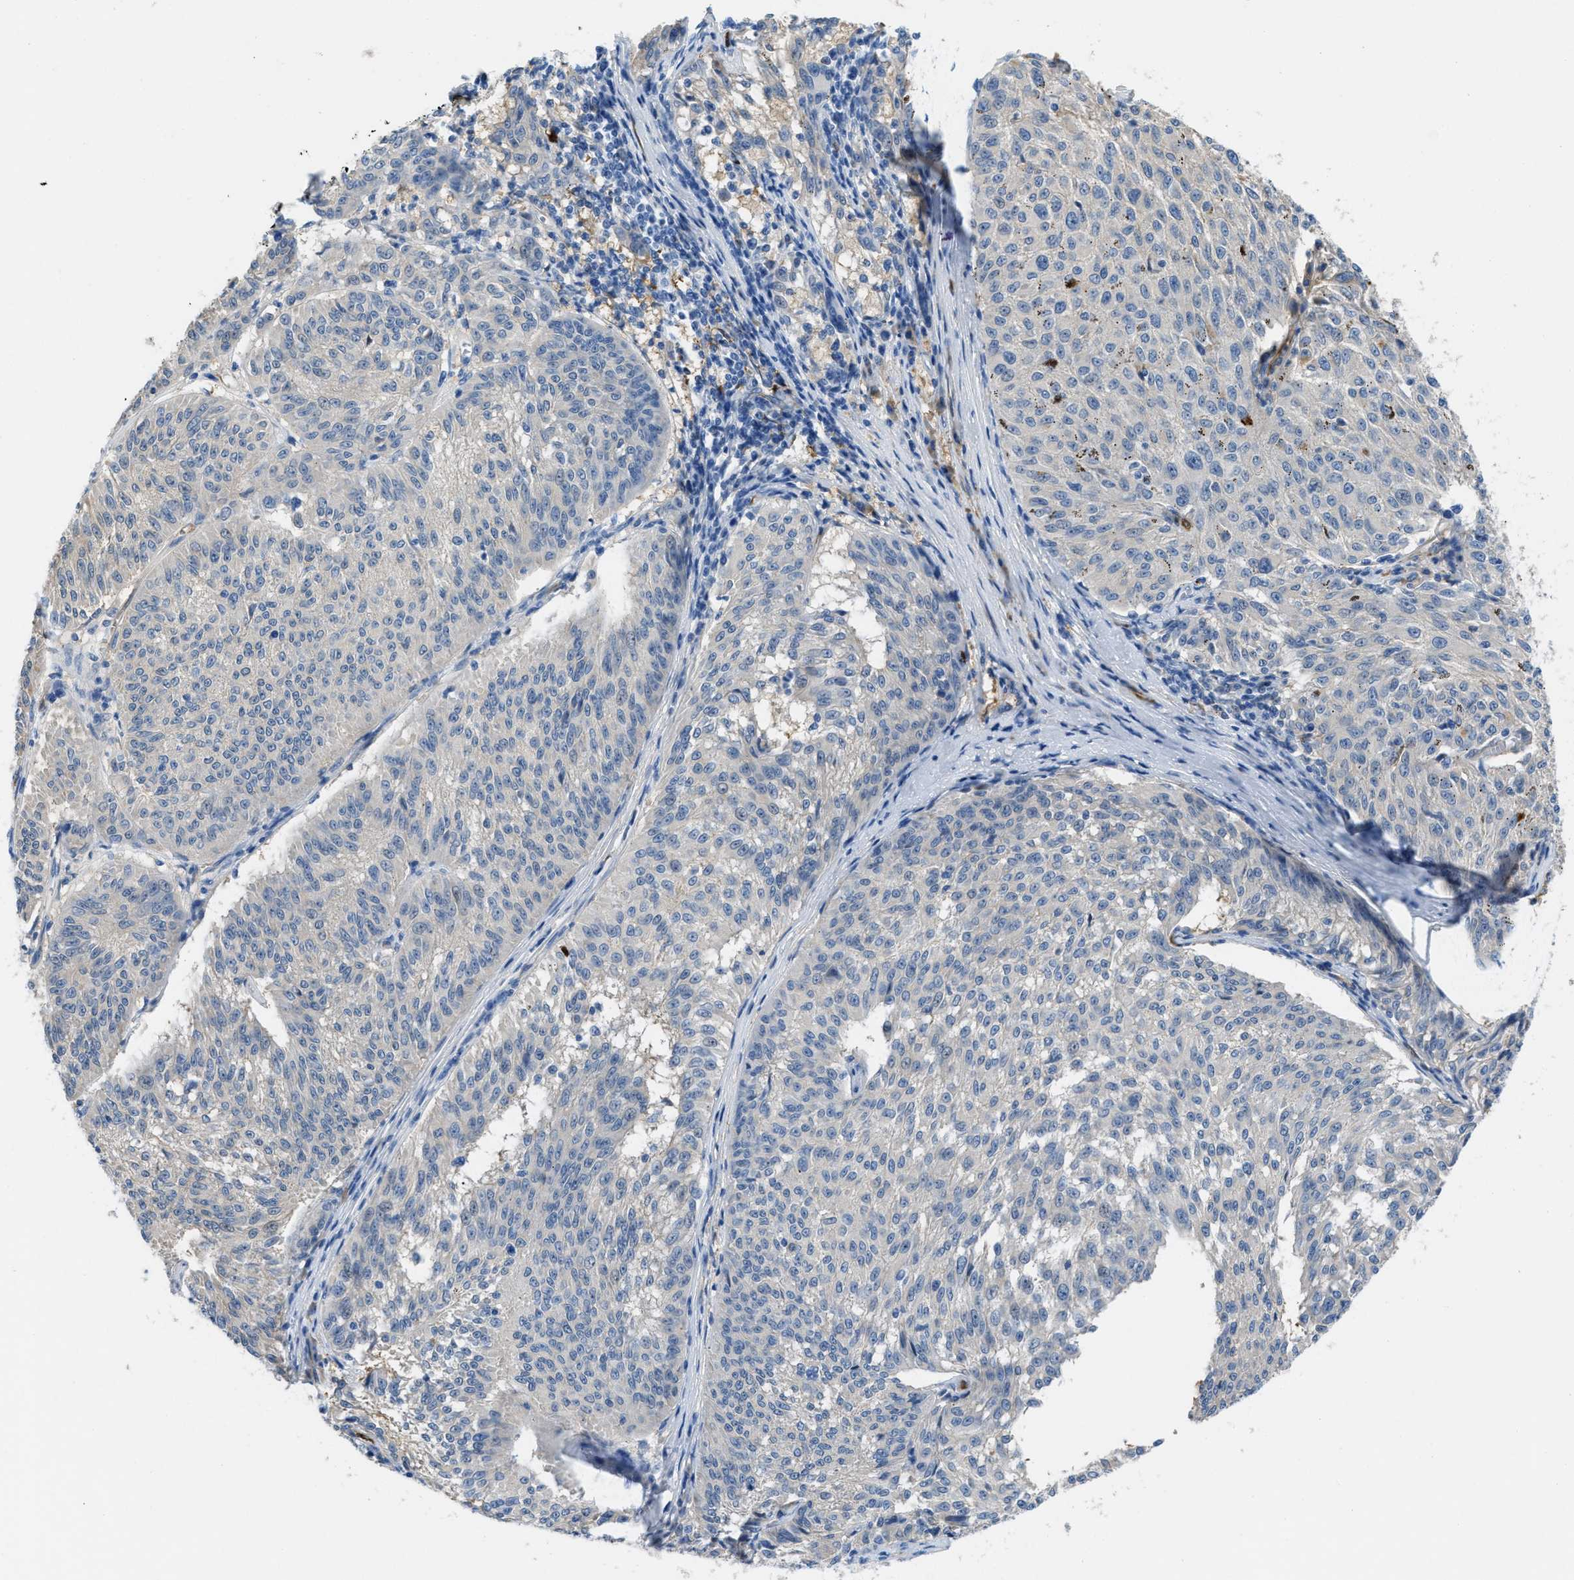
{"staining": {"intensity": "negative", "quantity": "none", "location": "none"}, "tissue": "melanoma", "cell_type": "Tumor cells", "image_type": "cancer", "snomed": [{"axis": "morphology", "description": "Malignant melanoma, NOS"}, {"axis": "topography", "description": "Skin"}], "caption": "Tumor cells show no significant protein staining in melanoma.", "gene": "SPEG", "patient": {"sex": "female", "age": 72}}